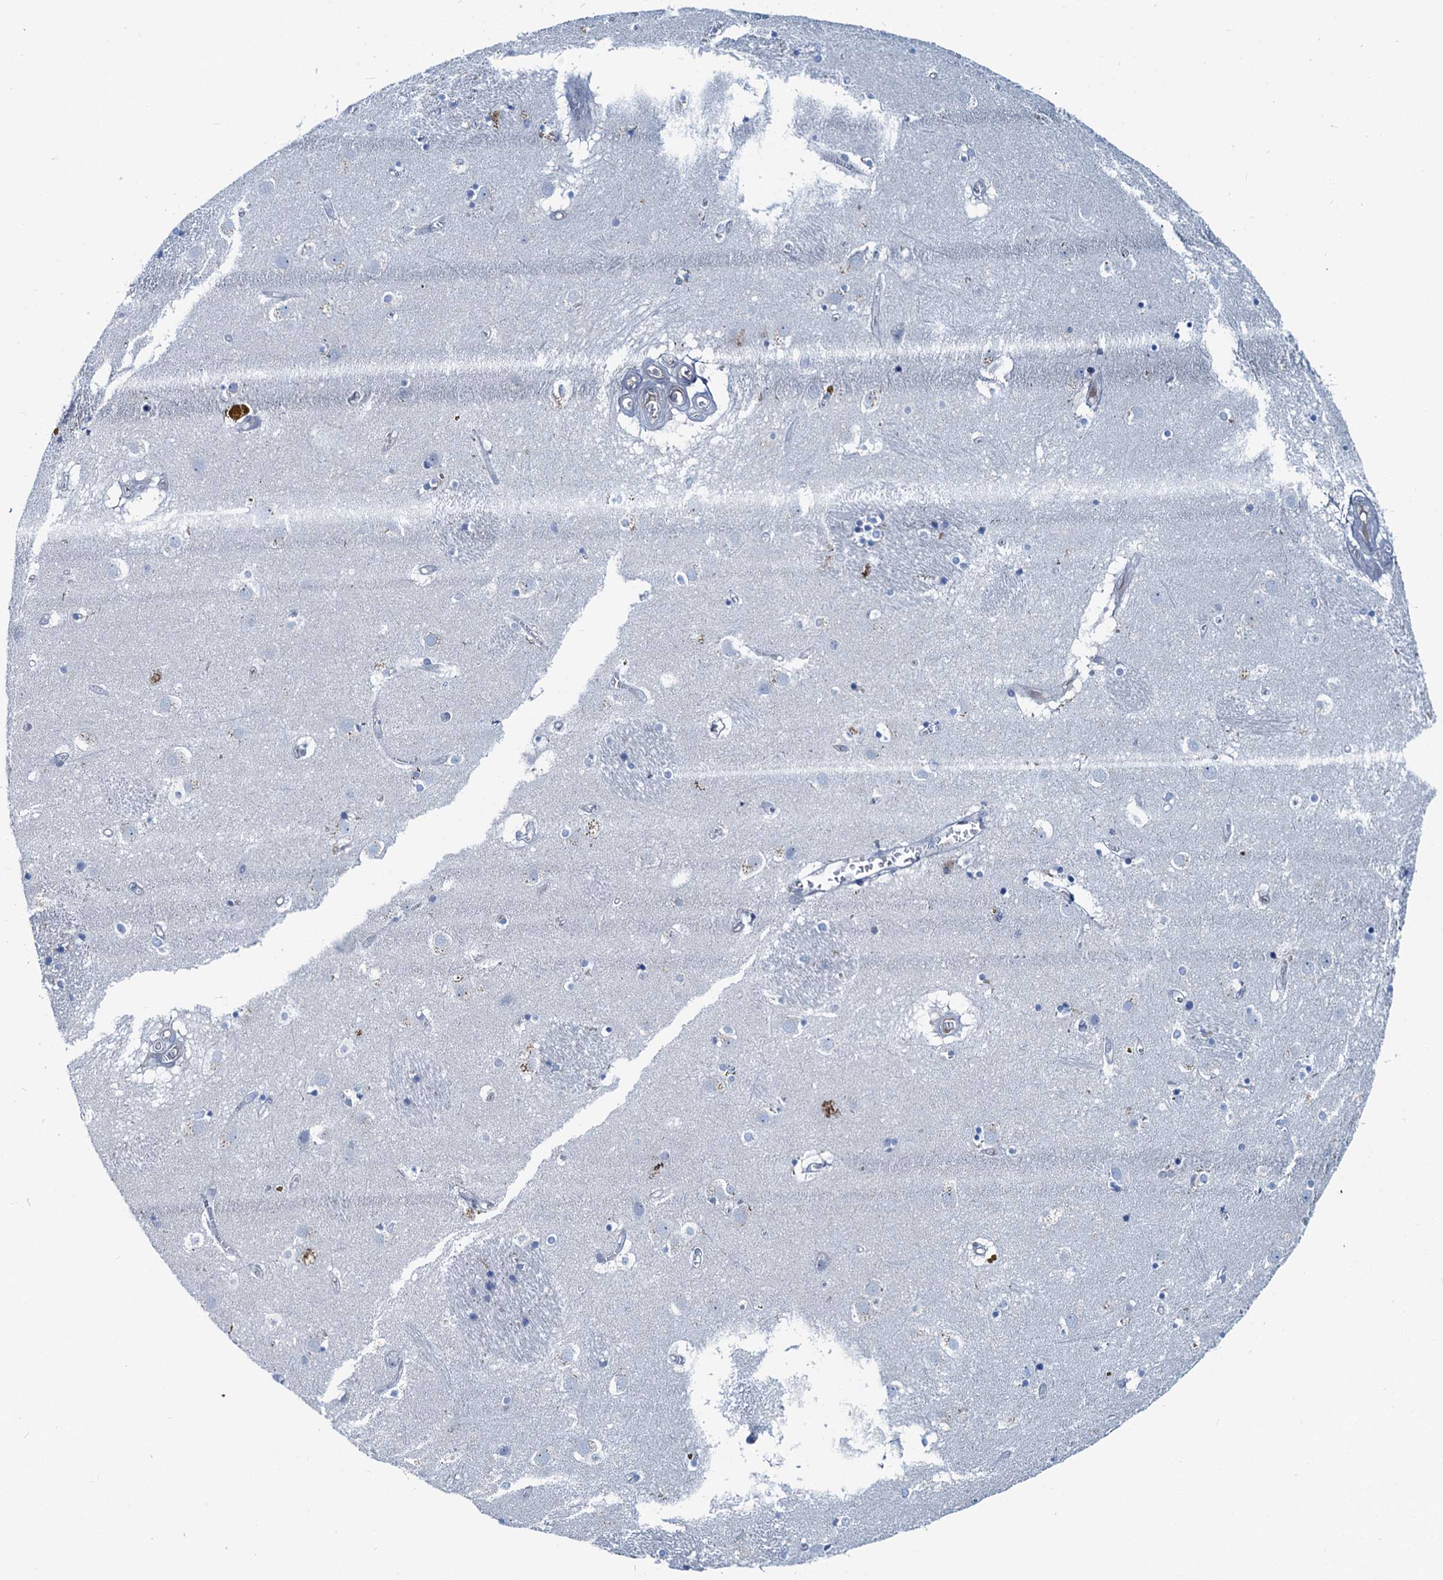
{"staining": {"intensity": "negative", "quantity": "none", "location": "none"}, "tissue": "caudate", "cell_type": "Glial cells", "image_type": "normal", "snomed": [{"axis": "morphology", "description": "Normal tissue, NOS"}, {"axis": "topography", "description": "Lateral ventricle wall"}], "caption": "The image reveals no staining of glial cells in normal caudate. The staining was performed using DAB (3,3'-diaminobenzidine) to visualize the protein expression in brown, while the nuclei were stained in blue with hematoxylin (Magnification: 20x).", "gene": "ASTE1", "patient": {"sex": "male", "age": 70}}